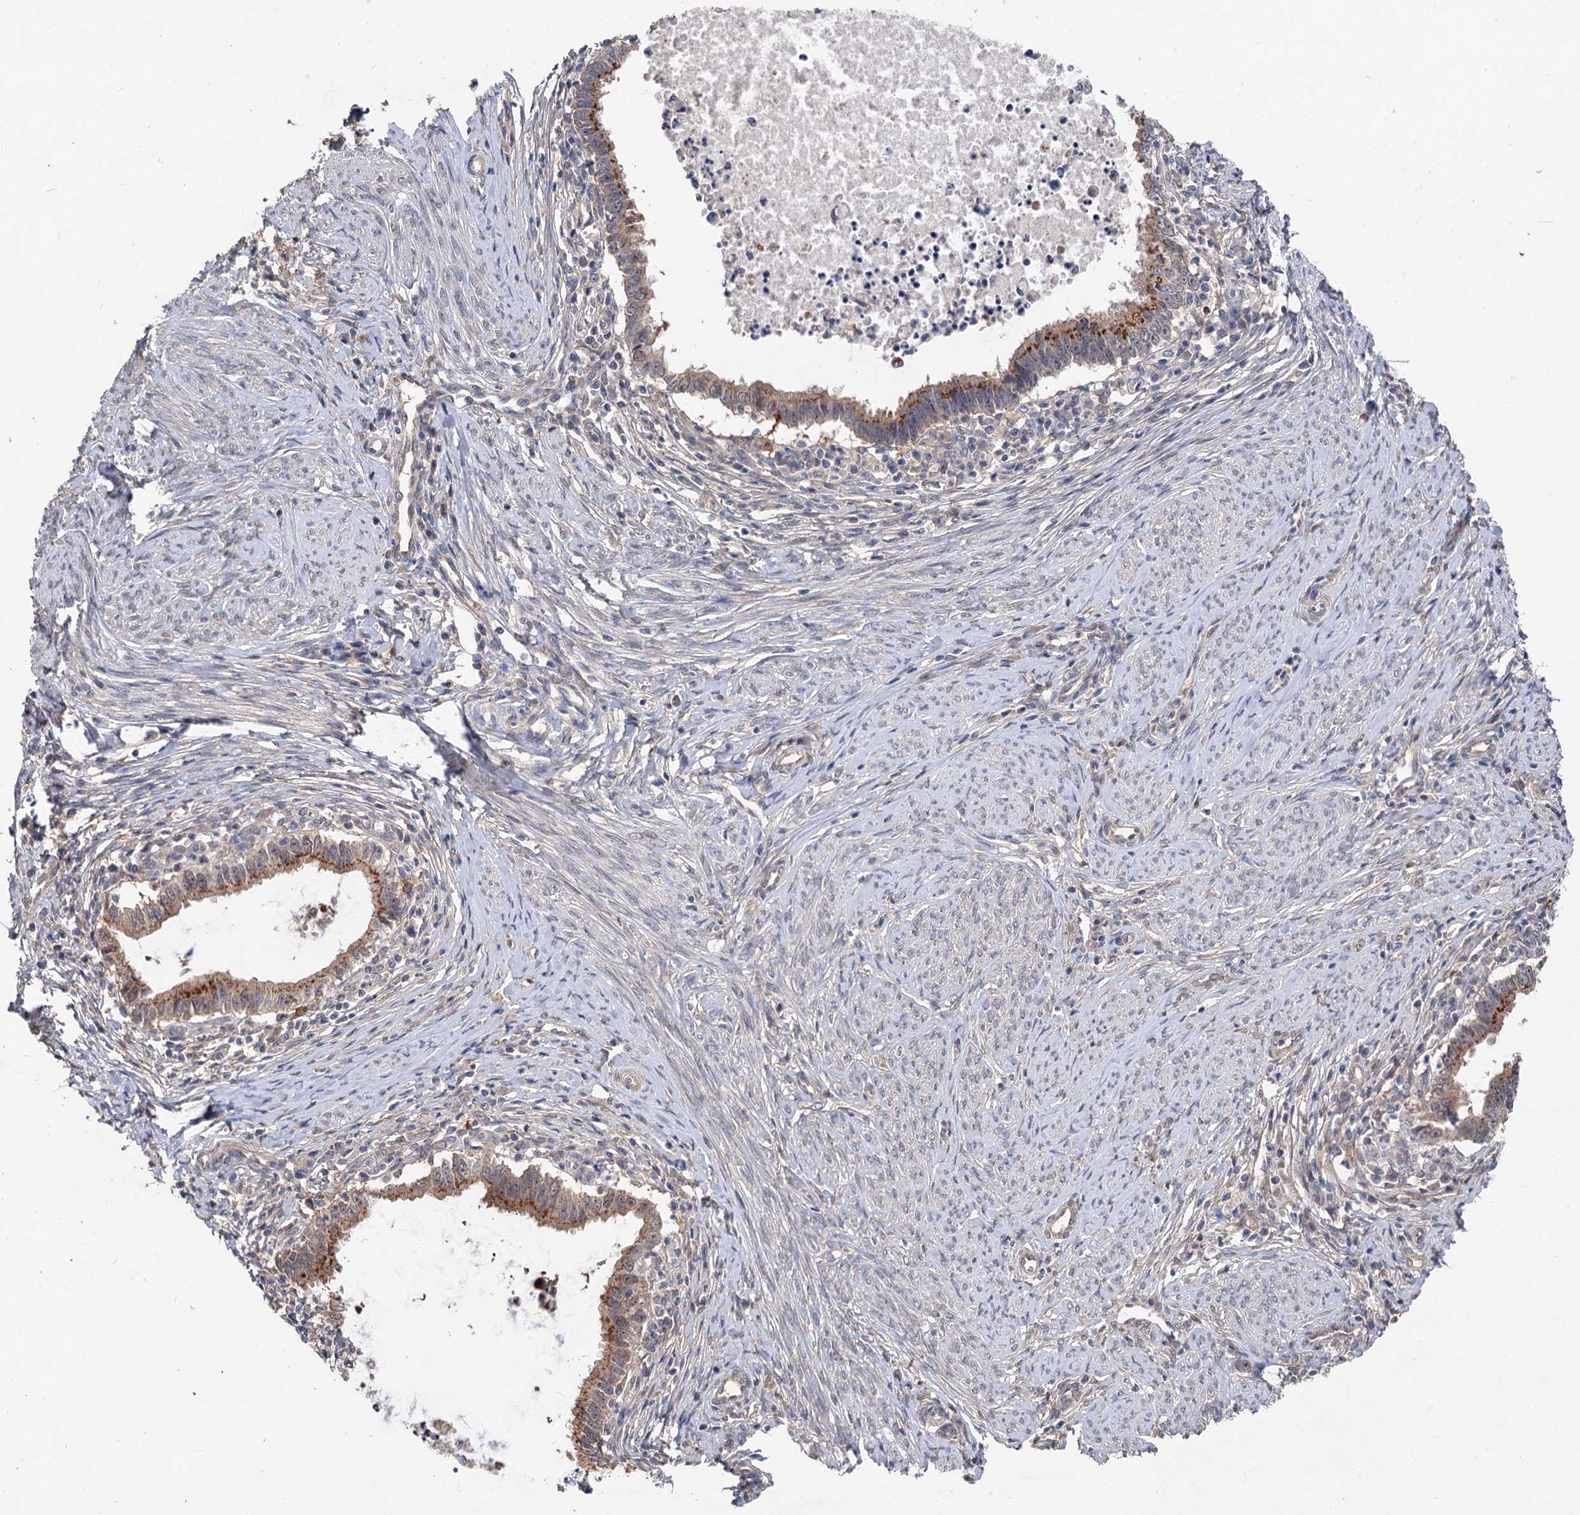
{"staining": {"intensity": "strong", "quantity": ">75%", "location": "cytoplasmic/membranous"}, "tissue": "cervical cancer", "cell_type": "Tumor cells", "image_type": "cancer", "snomed": [{"axis": "morphology", "description": "Adenocarcinoma, NOS"}, {"axis": "topography", "description": "Cervix"}], "caption": "A photomicrograph of human cervical cancer (adenocarcinoma) stained for a protein reveals strong cytoplasmic/membranous brown staining in tumor cells. Immunohistochemistry (ihc) stains the protein of interest in brown and the nuclei are stained blue.", "gene": "NUDCD2", "patient": {"sex": "female", "age": 36}}